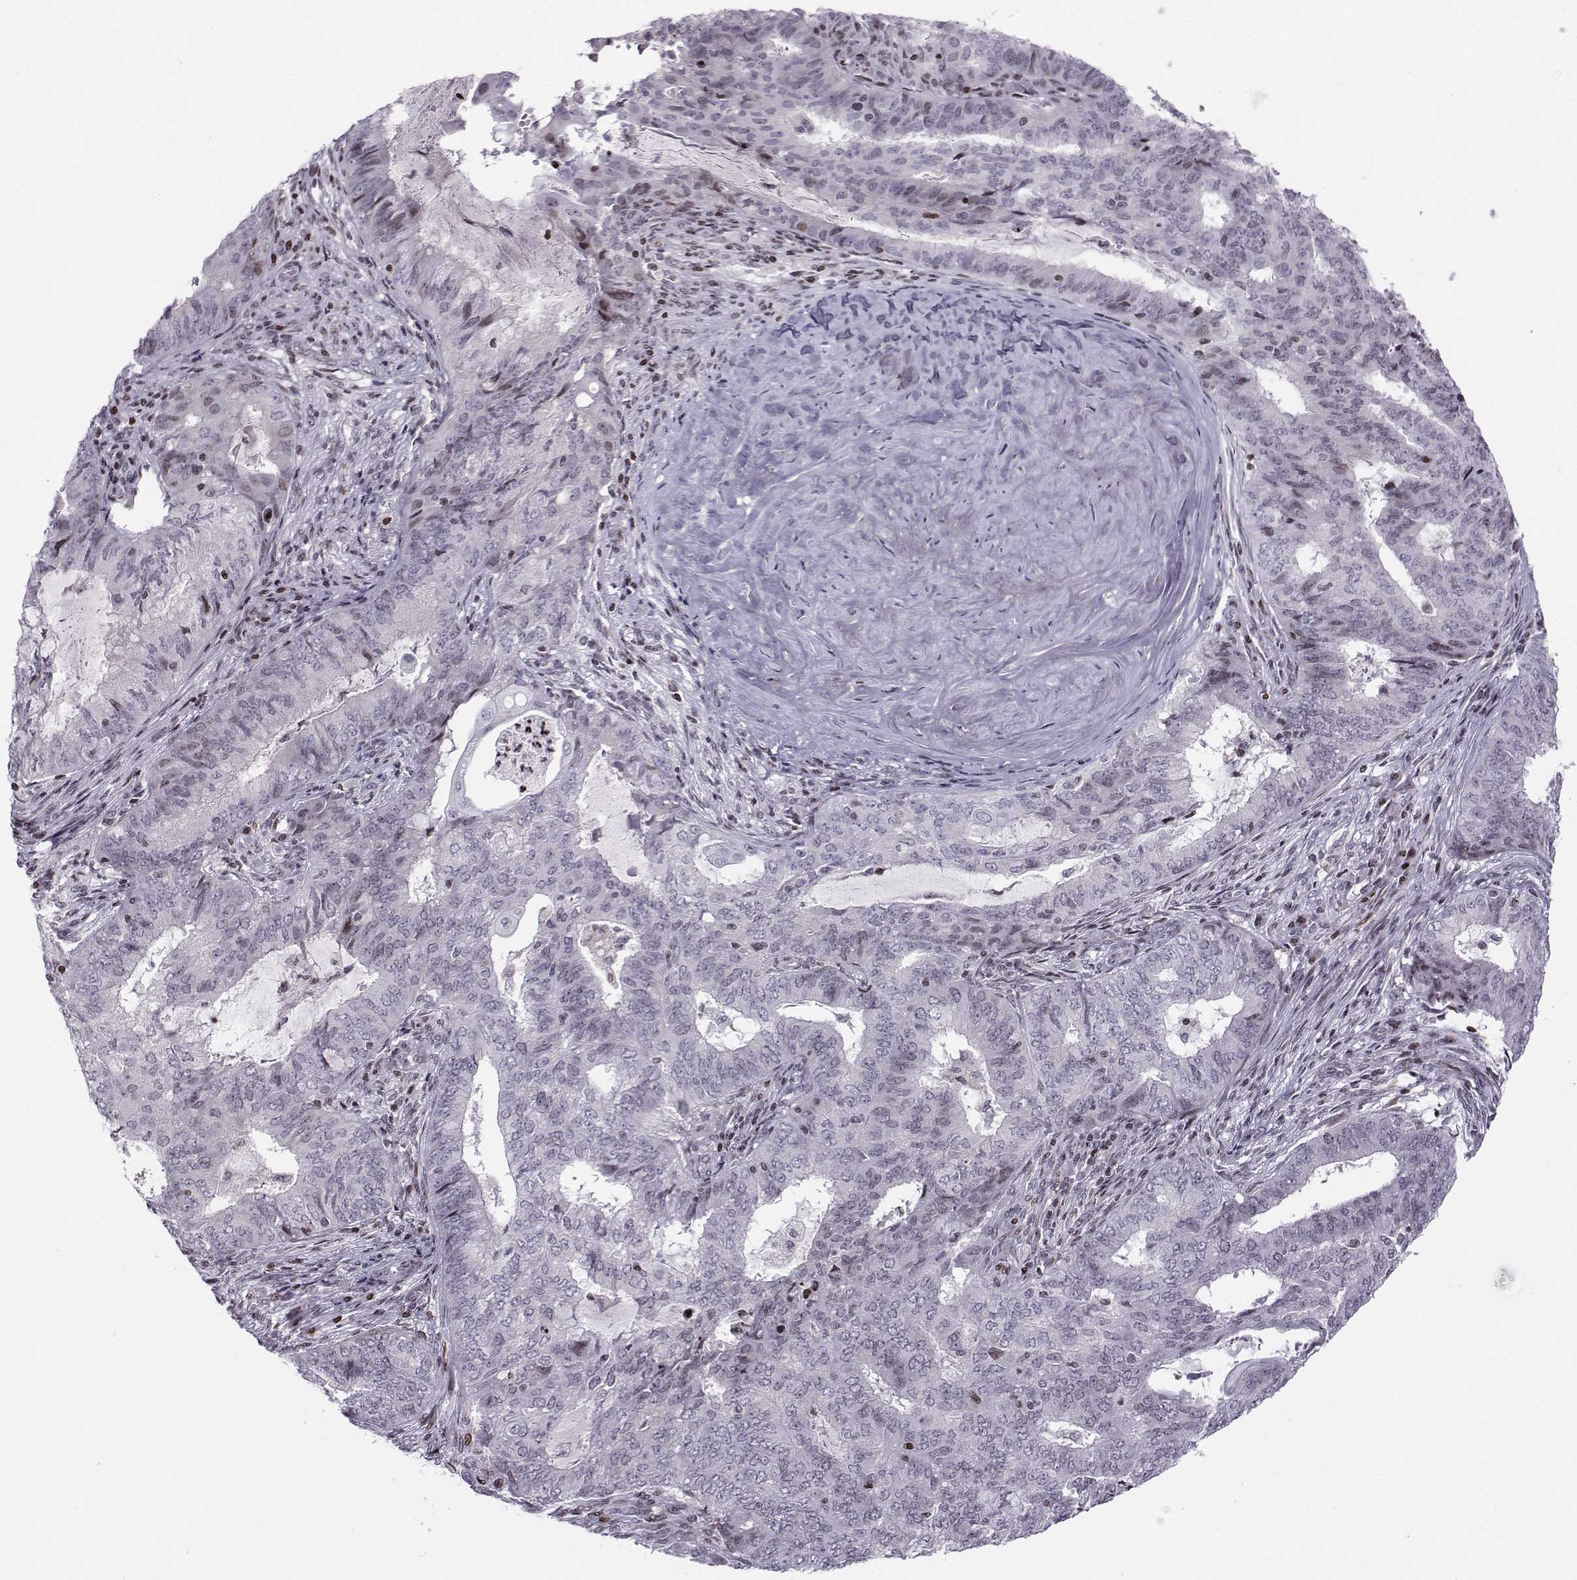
{"staining": {"intensity": "negative", "quantity": "none", "location": "none"}, "tissue": "endometrial cancer", "cell_type": "Tumor cells", "image_type": "cancer", "snomed": [{"axis": "morphology", "description": "Adenocarcinoma, NOS"}, {"axis": "topography", "description": "Endometrium"}], "caption": "Micrograph shows no protein staining in tumor cells of endometrial adenocarcinoma tissue. (IHC, brightfield microscopy, high magnification).", "gene": "ZNF19", "patient": {"sex": "female", "age": 62}}